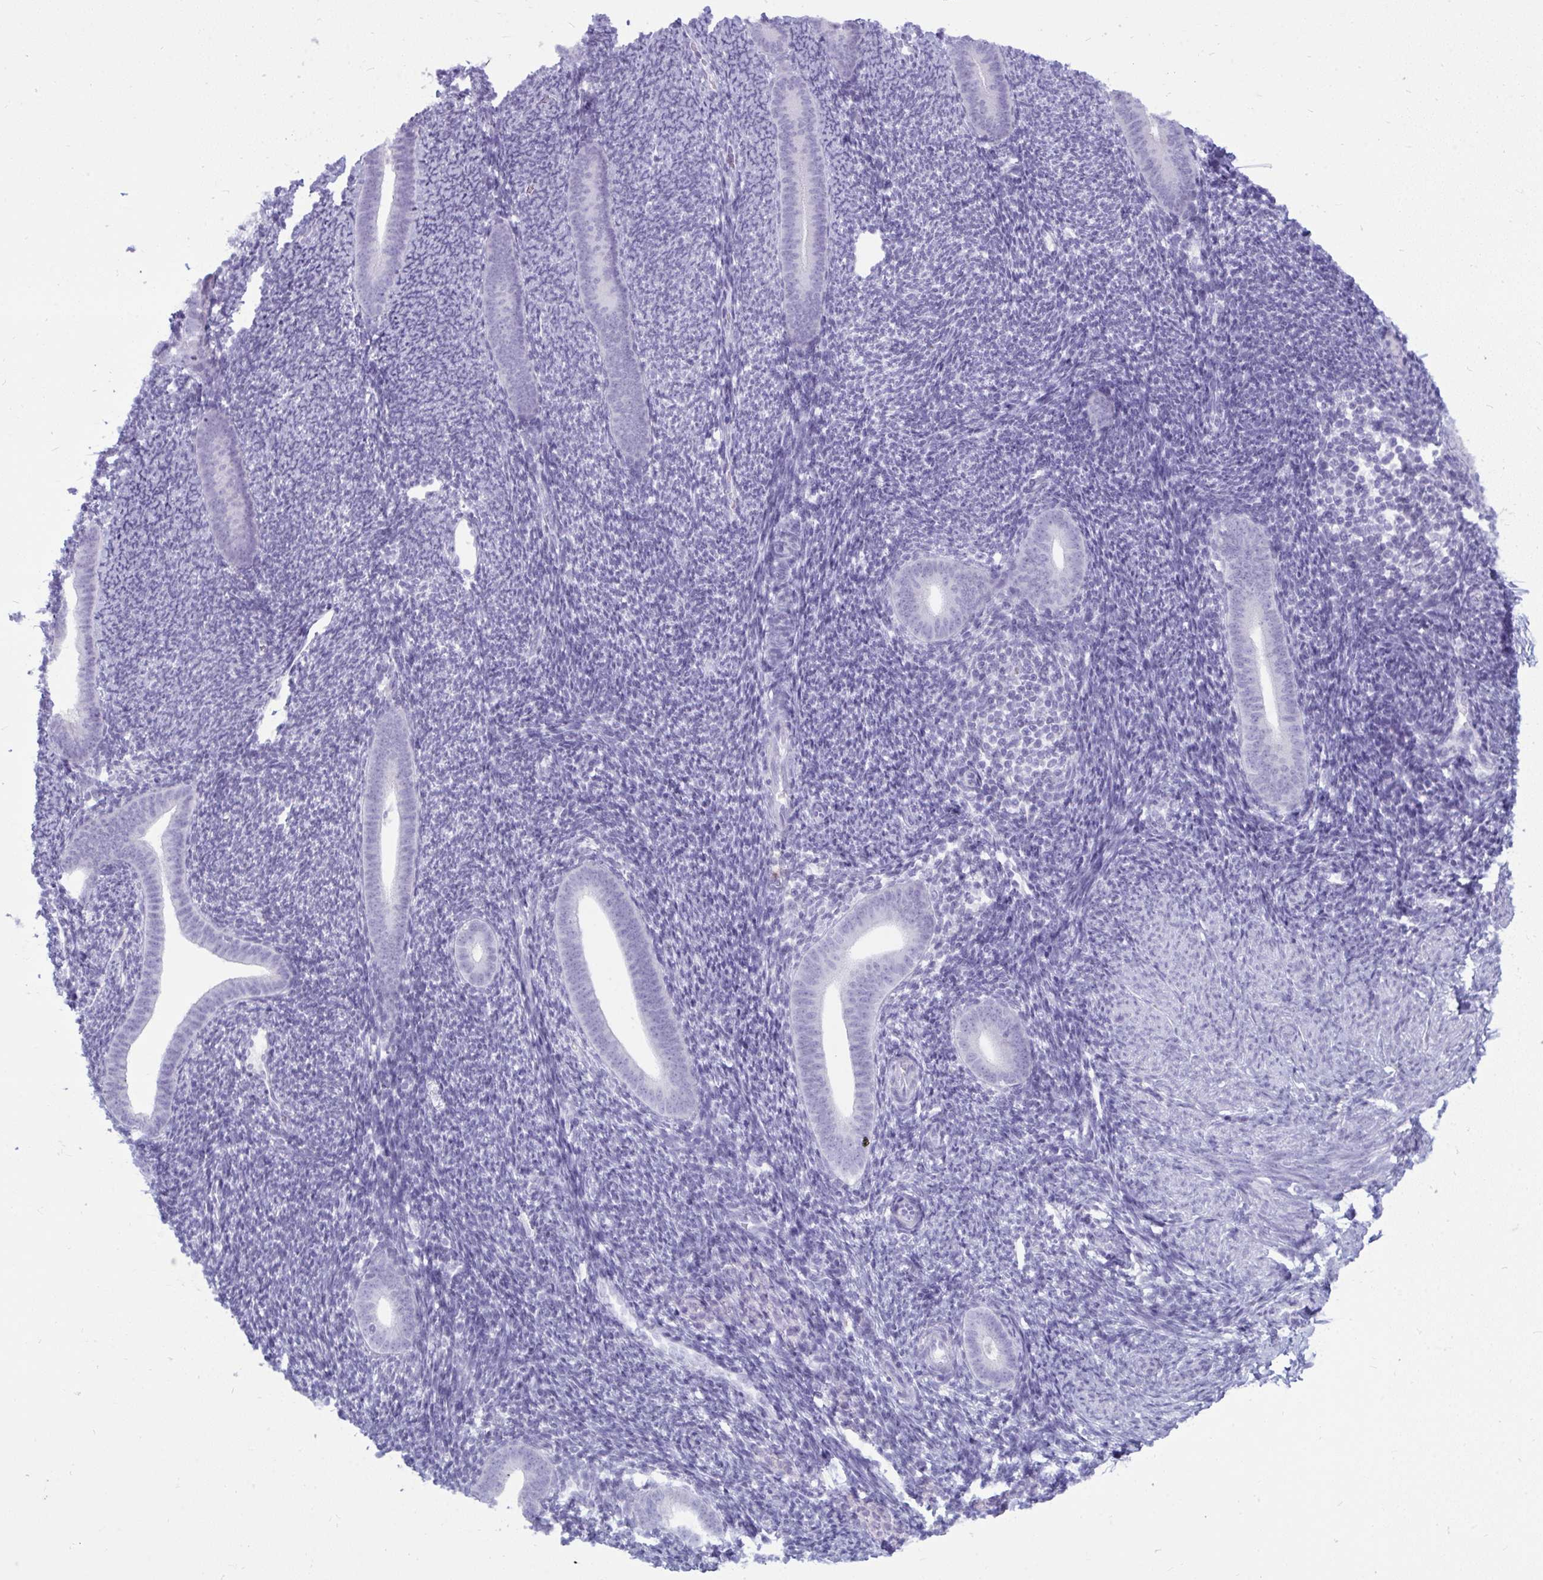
{"staining": {"intensity": "negative", "quantity": "none", "location": "none"}, "tissue": "endometrium", "cell_type": "Cells in endometrial stroma", "image_type": "normal", "snomed": [{"axis": "morphology", "description": "Normal tissue, NOS"}, {"axis": "topography", "description": "Endometrium"}], "caption": "High magnification brightfield microscopy of unremarkable endometrium stained with DAB (brown) and counterstained with hematoxylin (blue): cells in endometrial stroma show no significant staining. (DAB (3,3'-diaminobenzidine) immunohistochemistry (IHC) visualized using brightfield microscopy, high magnification).", "gene": "ANKRD60", "patient": {"sex": "female", "age": 39}}